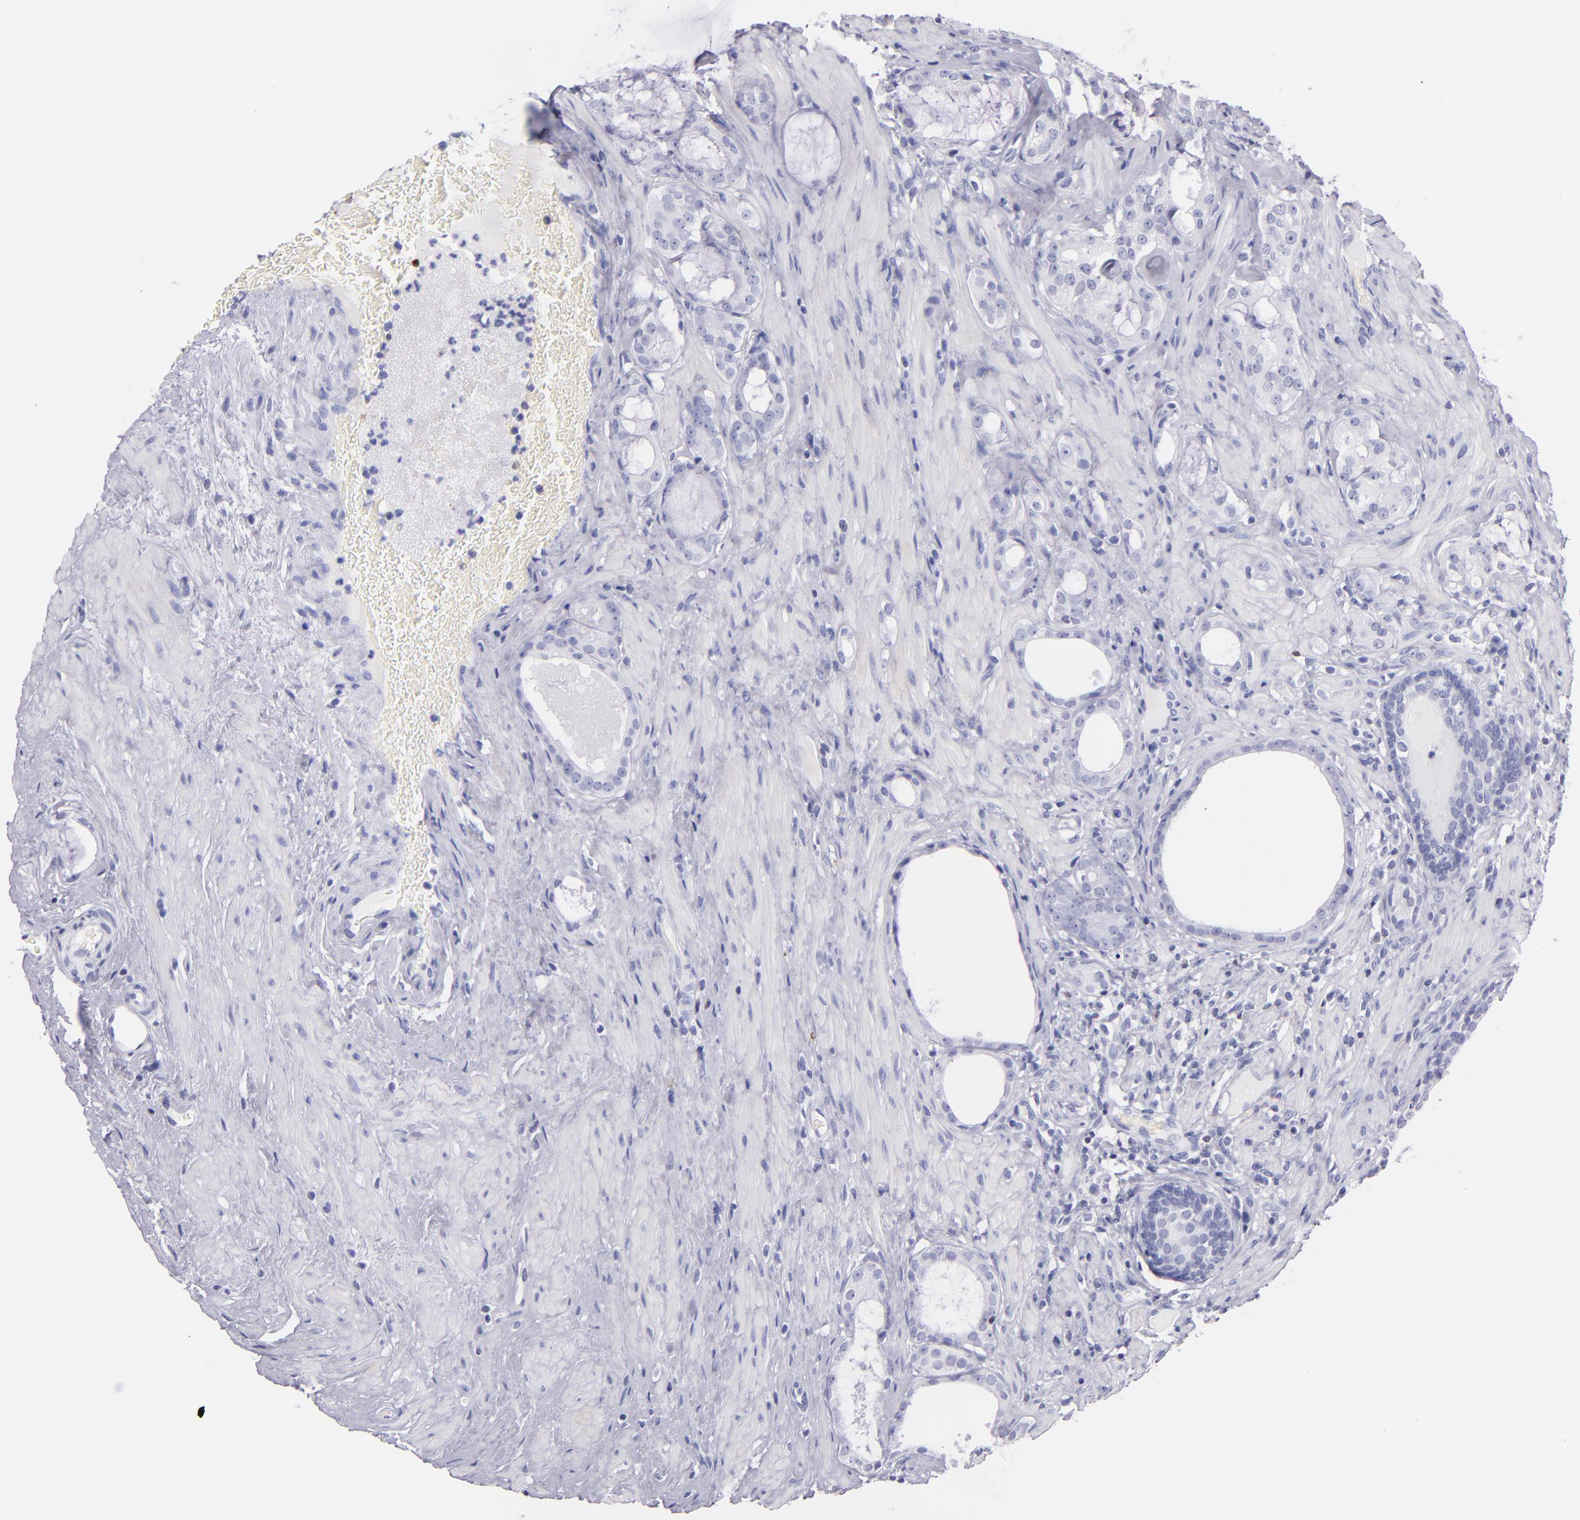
{"staining": {"intensity": "negative", "quantity": "none", "location": "none"}, "tissue": "prostate cancer", "cell_type": "Tumor cells", "image_type": "cancer", "snomed": [{"axis": "morphology", "description": "Adenocarcinoma, Medium grade"}, {"axis": "topography", "description": "Prostate"}], "caption": "This is an immunohistochemistry (IHC) image of human adenocarcinoma (medium-grade) (prostate). There is no staining in tumor cells.", "gene": "PRF1", "patient": {"sex": "male", "age": 73}}